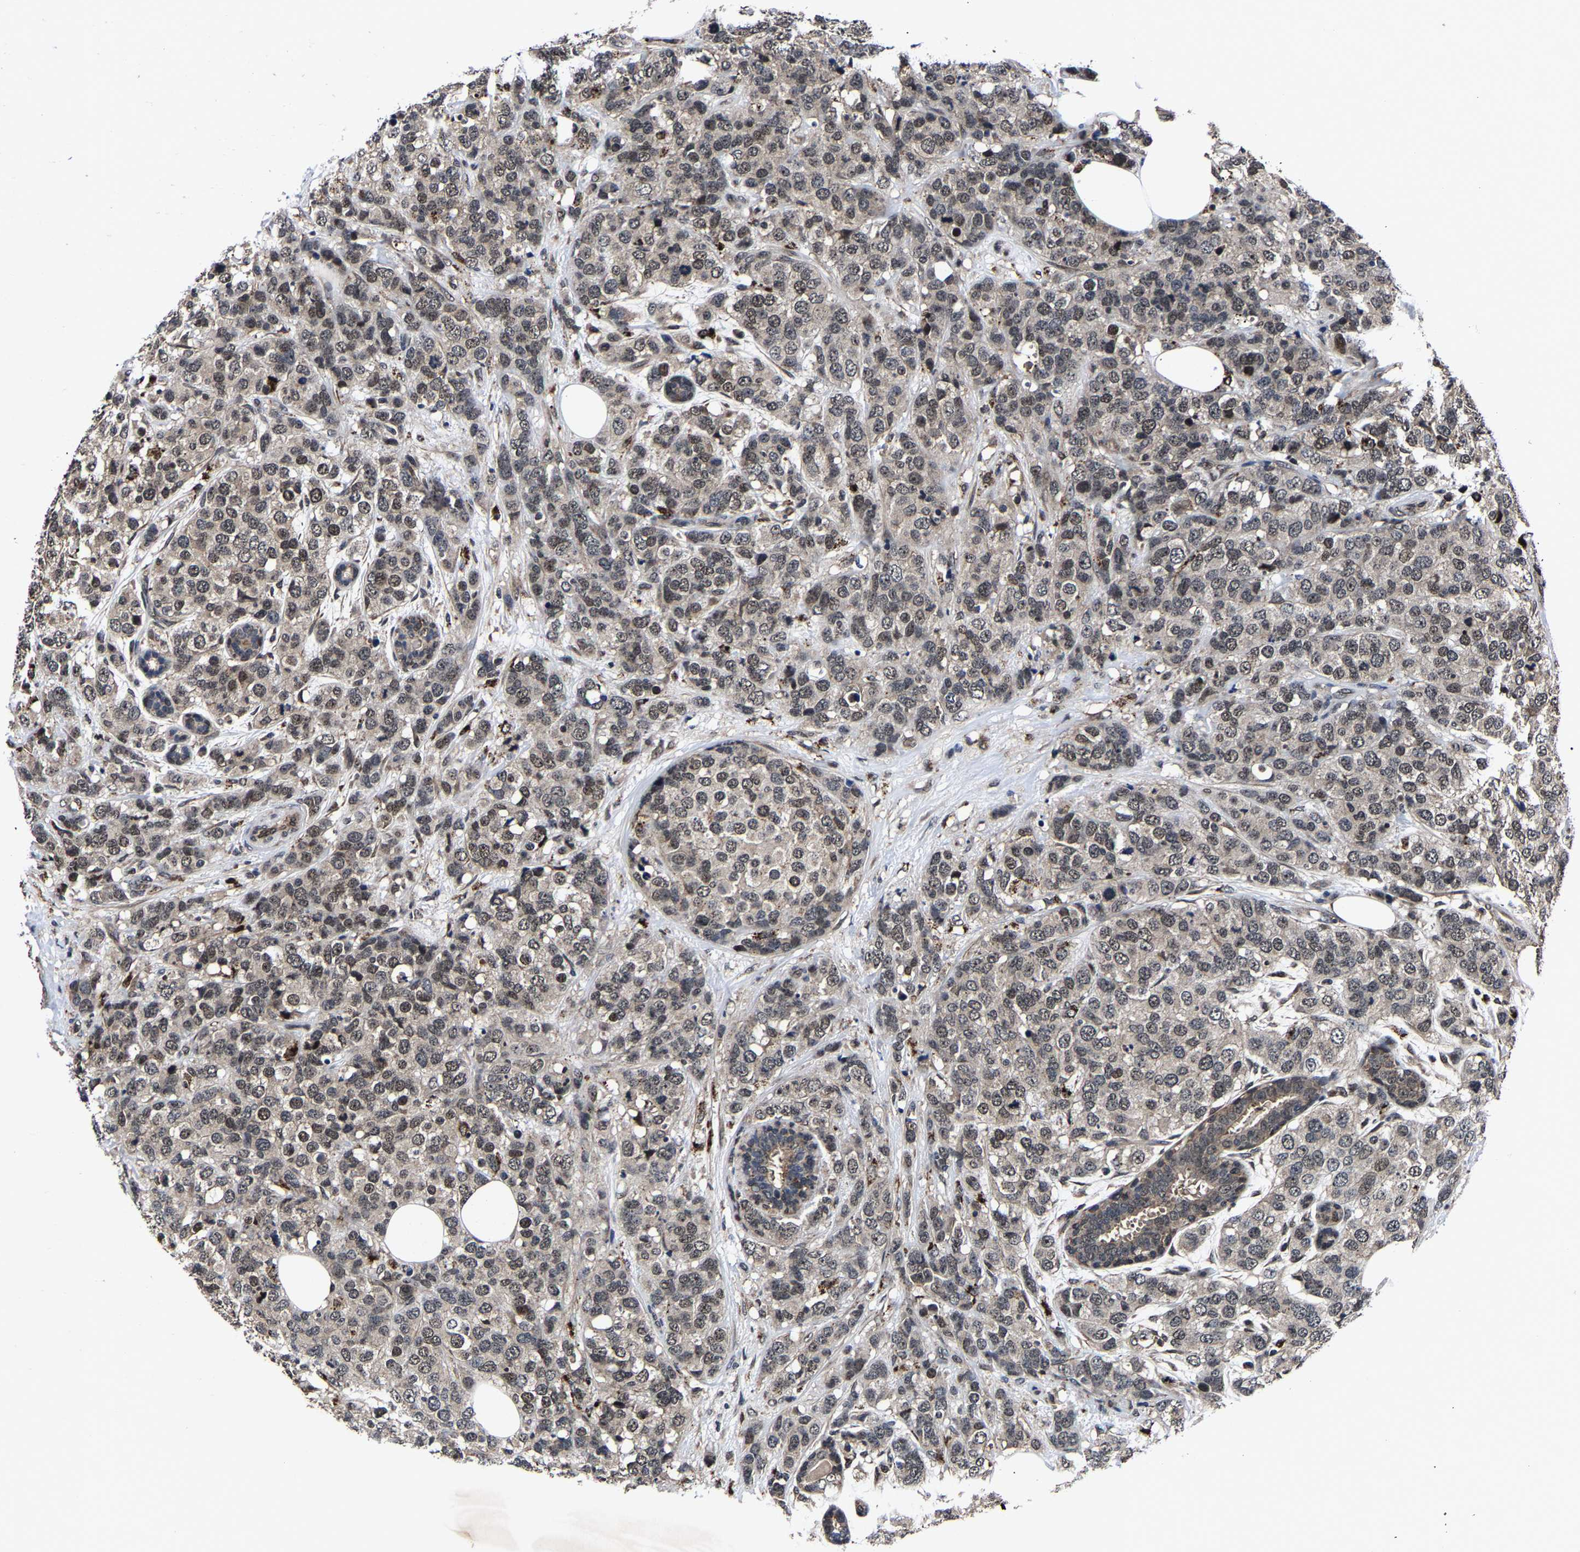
{"staining": {"intensity": "weak", "quantity": "25%-75%", "location": "nuclear"}, "tissue": "breast cancer", "cell_type": "Tumor cells", "image_type": "cancer", "snomed": [{"axis": "morphology", "description": "Lobular carcinoma"}, {"axis": "topography", "description": "Breast"}], "caption": "Immunohistochemistry histopathology image of breast cancer (lobular carcinoma) stained for a protein (brown), which exhibits low levels of weak nuclear staining in approximately 25%-75% of tumor cells.", "gene": "ZCCHC7", "patient": {"sex": "female", "age": 59}}